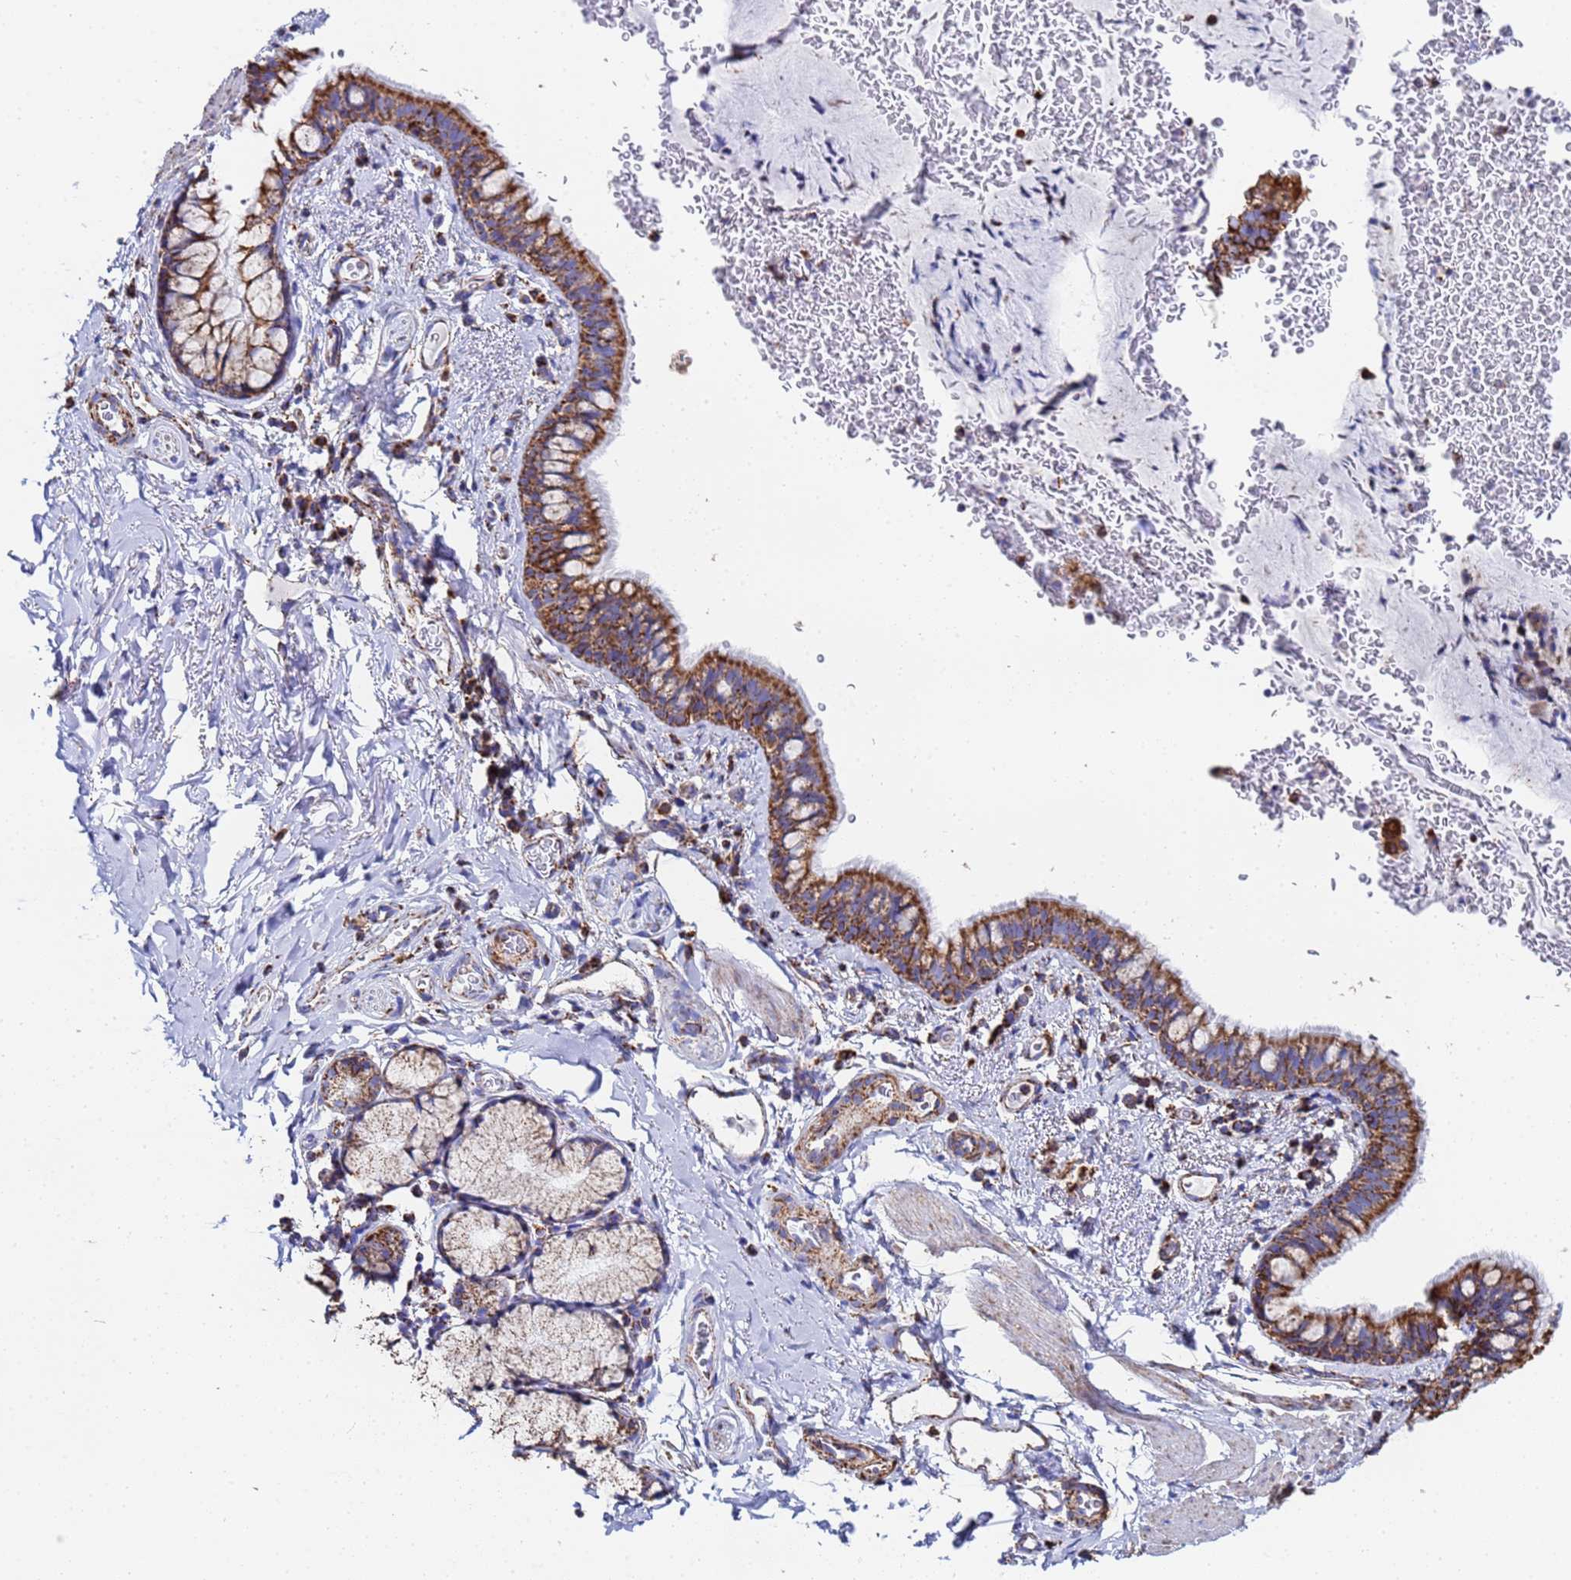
{"staining": {"intensity": "strong", "quantity": ">75%", "location": "cytoplasmic/membranous"}, "tissue": "bronchus", "cell_type": "Respiratory epithelial cells", "image_type": "normal", "snomed": [{"axis": "morphology", "description": "Normal tissue, NOS"}, {"axis": "topography", "description": "Cartilage tissue"}, {"axis": "topography", "description": "Bronchus"}], "caption": "Protein expression analysis of normal human bronchus reveals strong cytoplasmic/membranous staining in approximately >75% of respiratory epithelial cells. (Brightfield microscopy of DAB IHC at high magnification).", "gene": "GLUD1", "patient": {"sex": "female", "age": 36}}